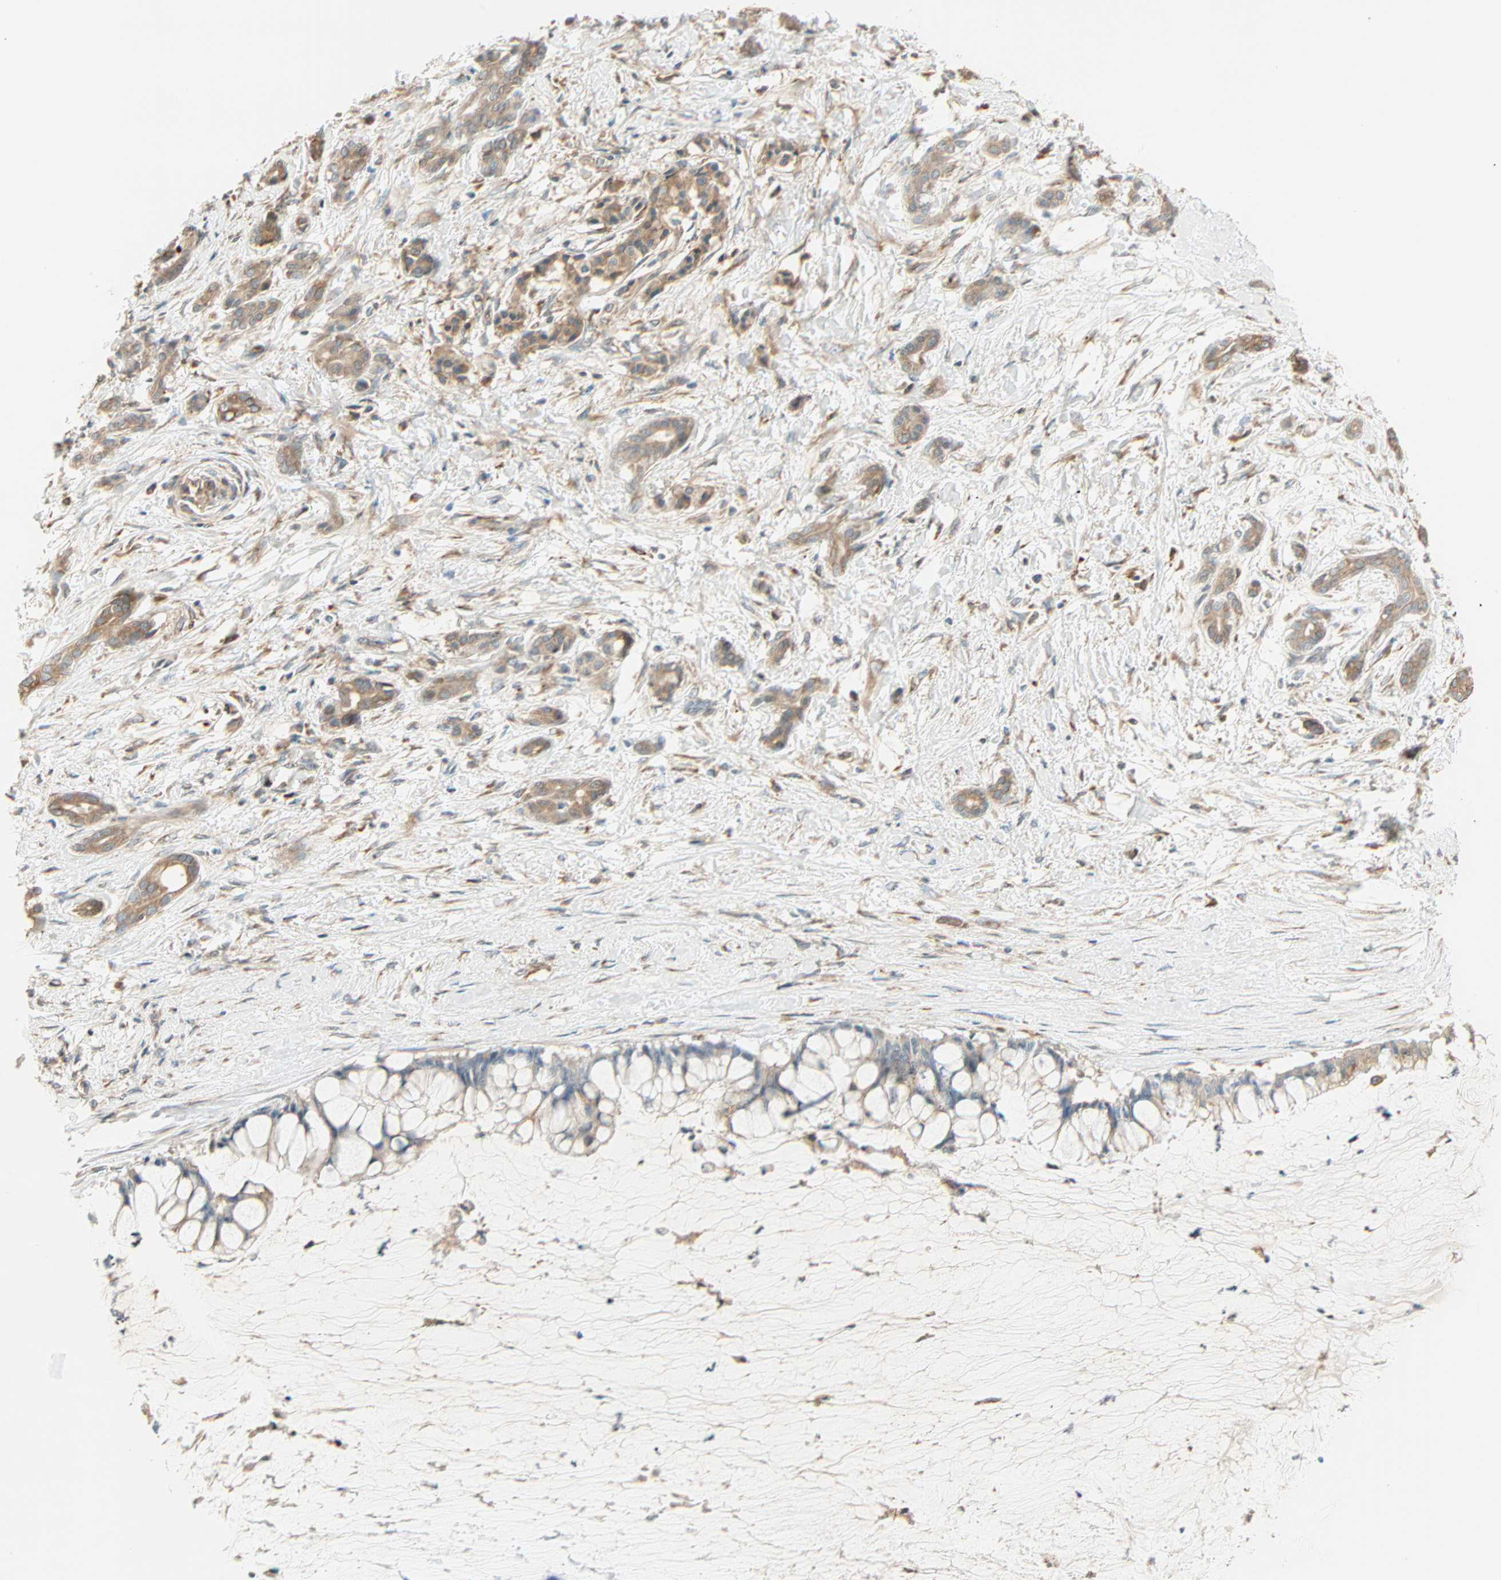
{"staining": {"intensity": "moderate", "quantity": ">75%", "location": "cytoplasmic/membranous"}, "tissue": "pancreatic cancer", "cell_type": "Tumor cells", "image_type": "cancer", "snomed": [{"axis": "morphology", "description": "Adenocarcinoma, NOS"}, {"axis": "topography", "description": "Pancreas"}], "caption": "Brown immunohistochemical staining in human pancreatic cancer (adenocarcinoma) shows moderate cytoplasmic/membranous positivity in about >75% of tumor cells.", "gene": "PNPLA6", "patient": {"sex": "male", "age": 41}}